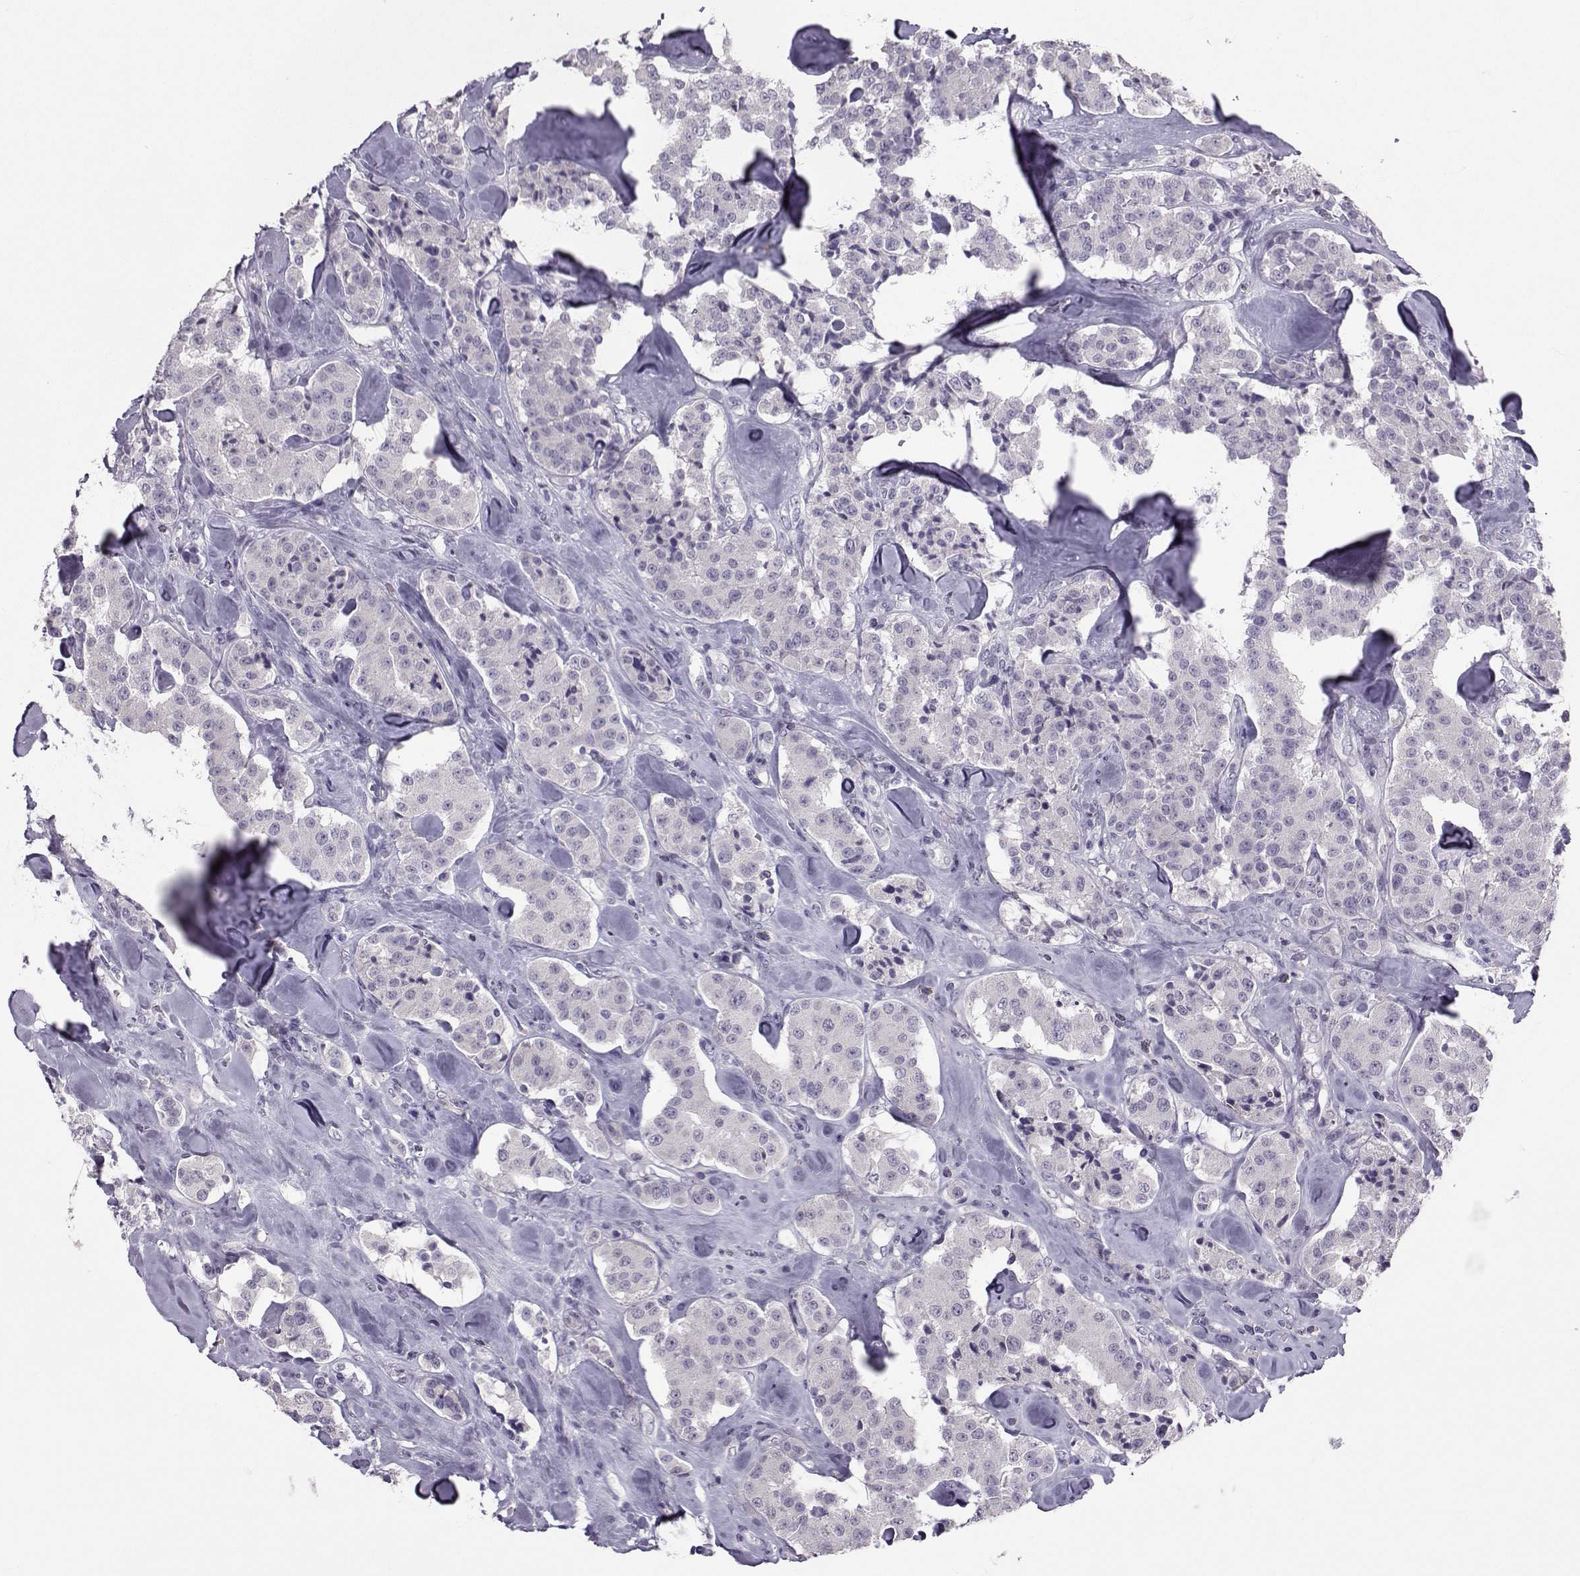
{"staining": {"intensity": "negative", "quantity": "none", "location": "none"}, "tissue": "carcinoid", "cell_type": "Tumor cells", "image_type": "cancer", "snomed": [{"axis": "morphology", "description": "Carcinoid, malignant, NOS"}, {"axis": "topography", "description": "Pancreas"}], "caption": "Carcinoid stained for a protein using immunohistochemistry exhibits no staining tumor cells.", "gene": "ASRGL1", "patient": {"sex": "male", "age": 41}}